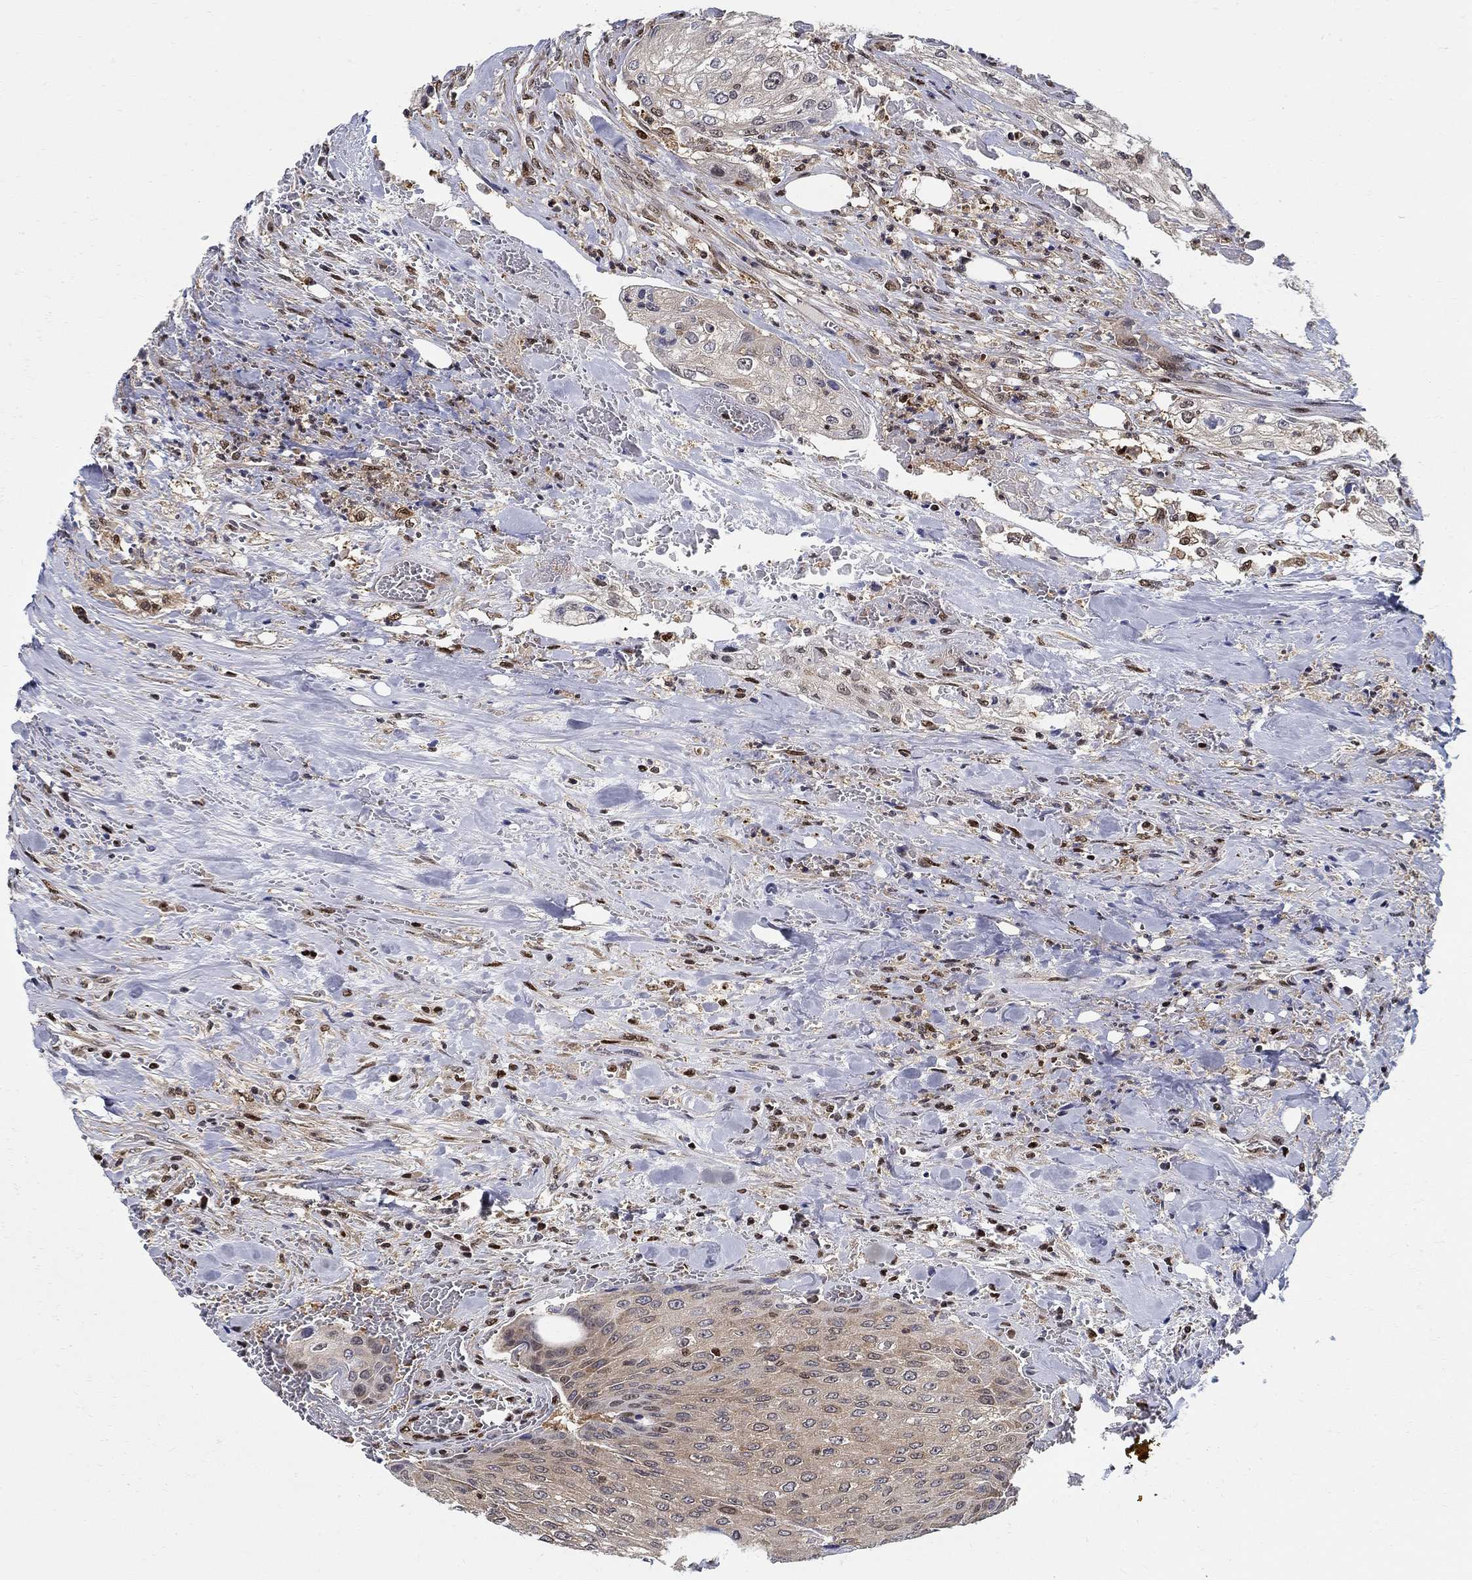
{"staining": {"intensity": "weak", "quantity": "<25%", "location": "cytoplasmic/membranous"}, "tissue": "urothelial cancer", "cell_type": "Tumor cells", "image_type": "cancer", "snomed": [{"axis": "morphology", "description": "Urothelial carcinoma, High grade"}, {"axis": "topography", "description": "Urinary bladder"}], "caption": "Immunohistochemical staining of urothelial cancer demonstrates no significant expression in tumor cells.", "gene": "ZNF594", "patient": {"sex": "male", "age": 62}}